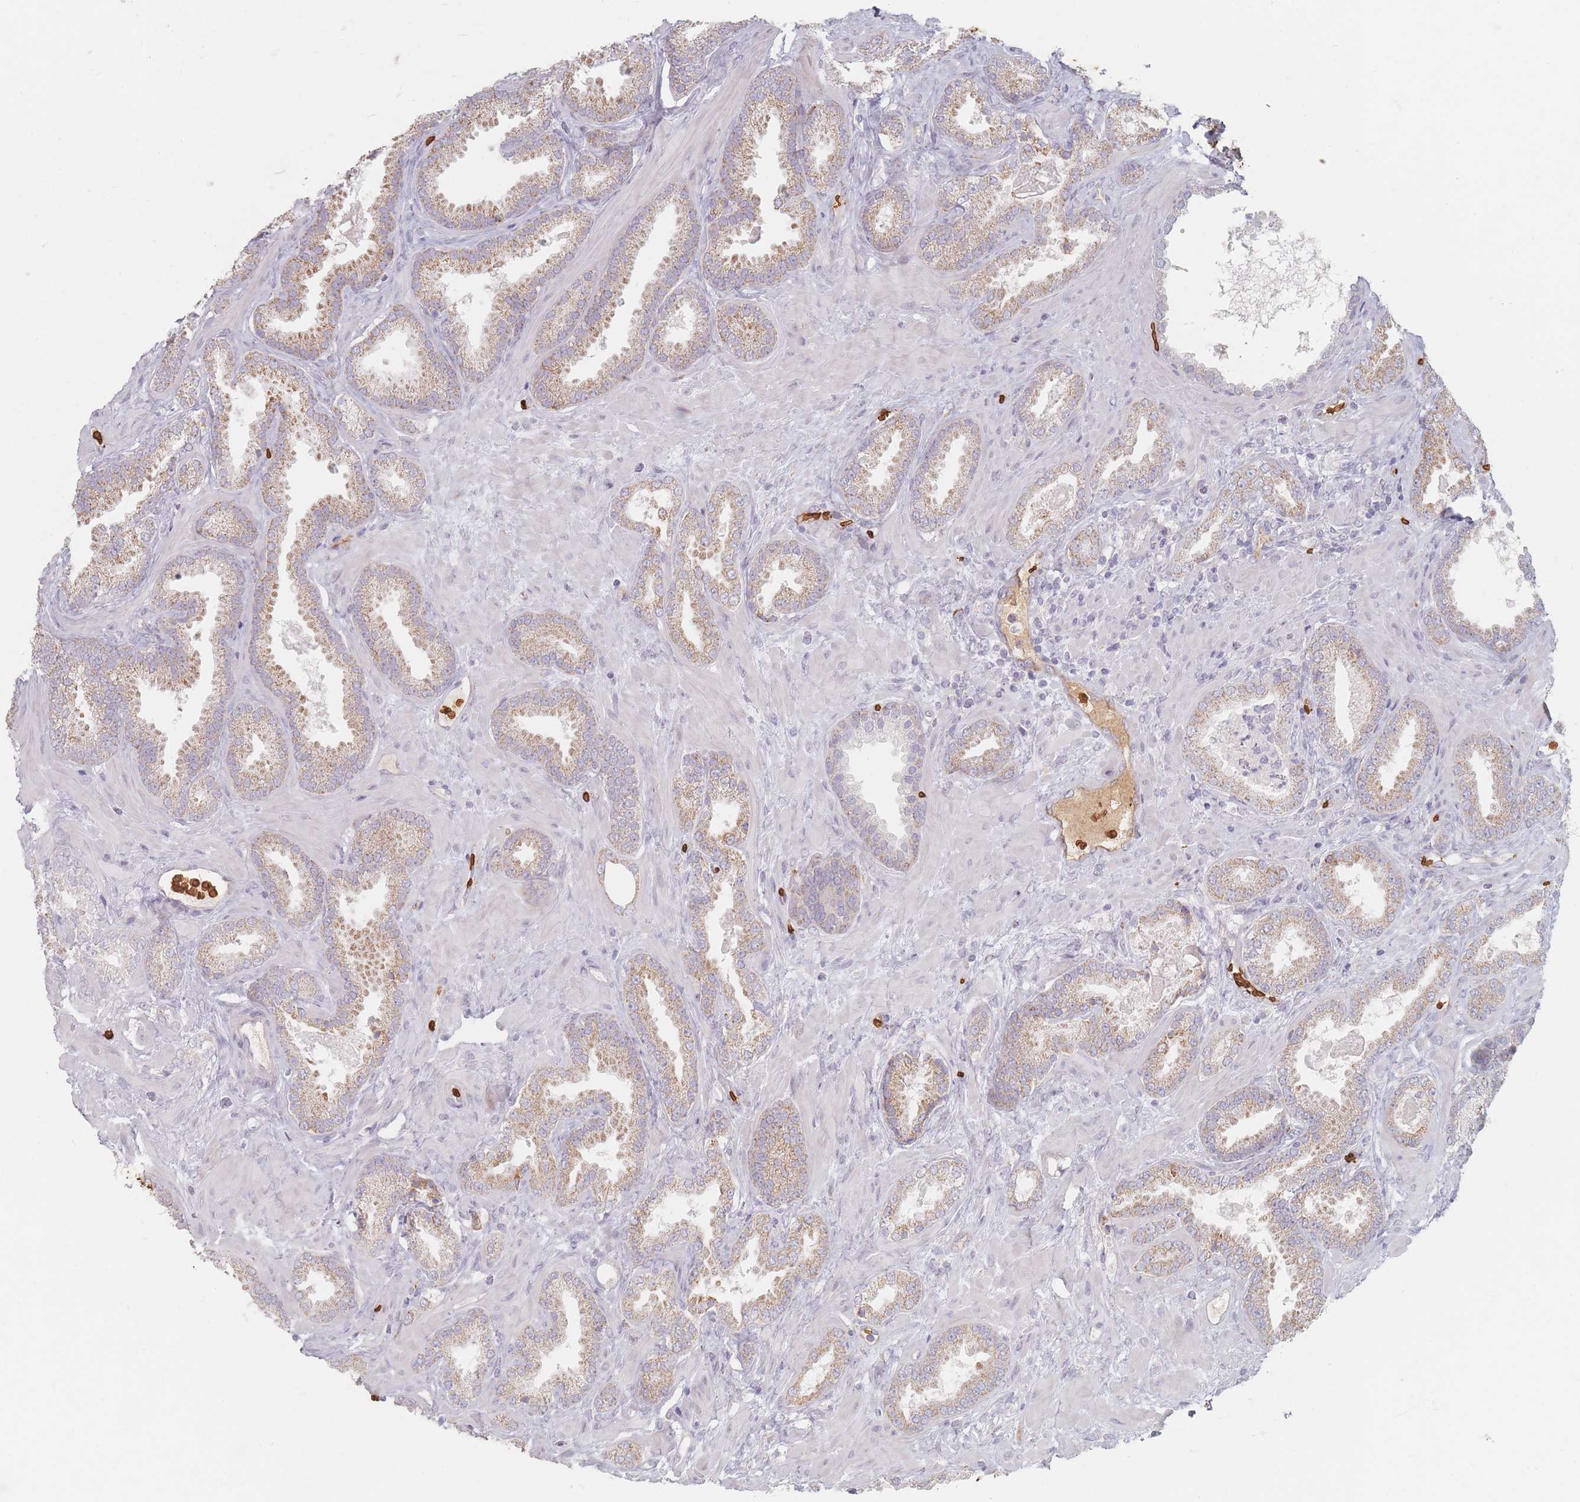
{"staining": {"intensity": "weak", "quantity": ">75%", "location": "cytoplasmic/membranous"}, "tissue": "prostate cancer", "cell_type": "Tumor cells", "image_type": "cancer", "snomed": [{"axis": "morphology", "description": "Adenocarcinoma, Low grade"}, {"axis": "topography", "description": "Prostate"}], "caption": "This is an image of immunohistochemistry (IHC) staining of prostate adenocarcinoma (low-grade), which shows weak expression in the cytoplasmic/membranous of tumor cells.", "gene": "SLC2A6", "patient": {"sex": "male", "age": 62}}